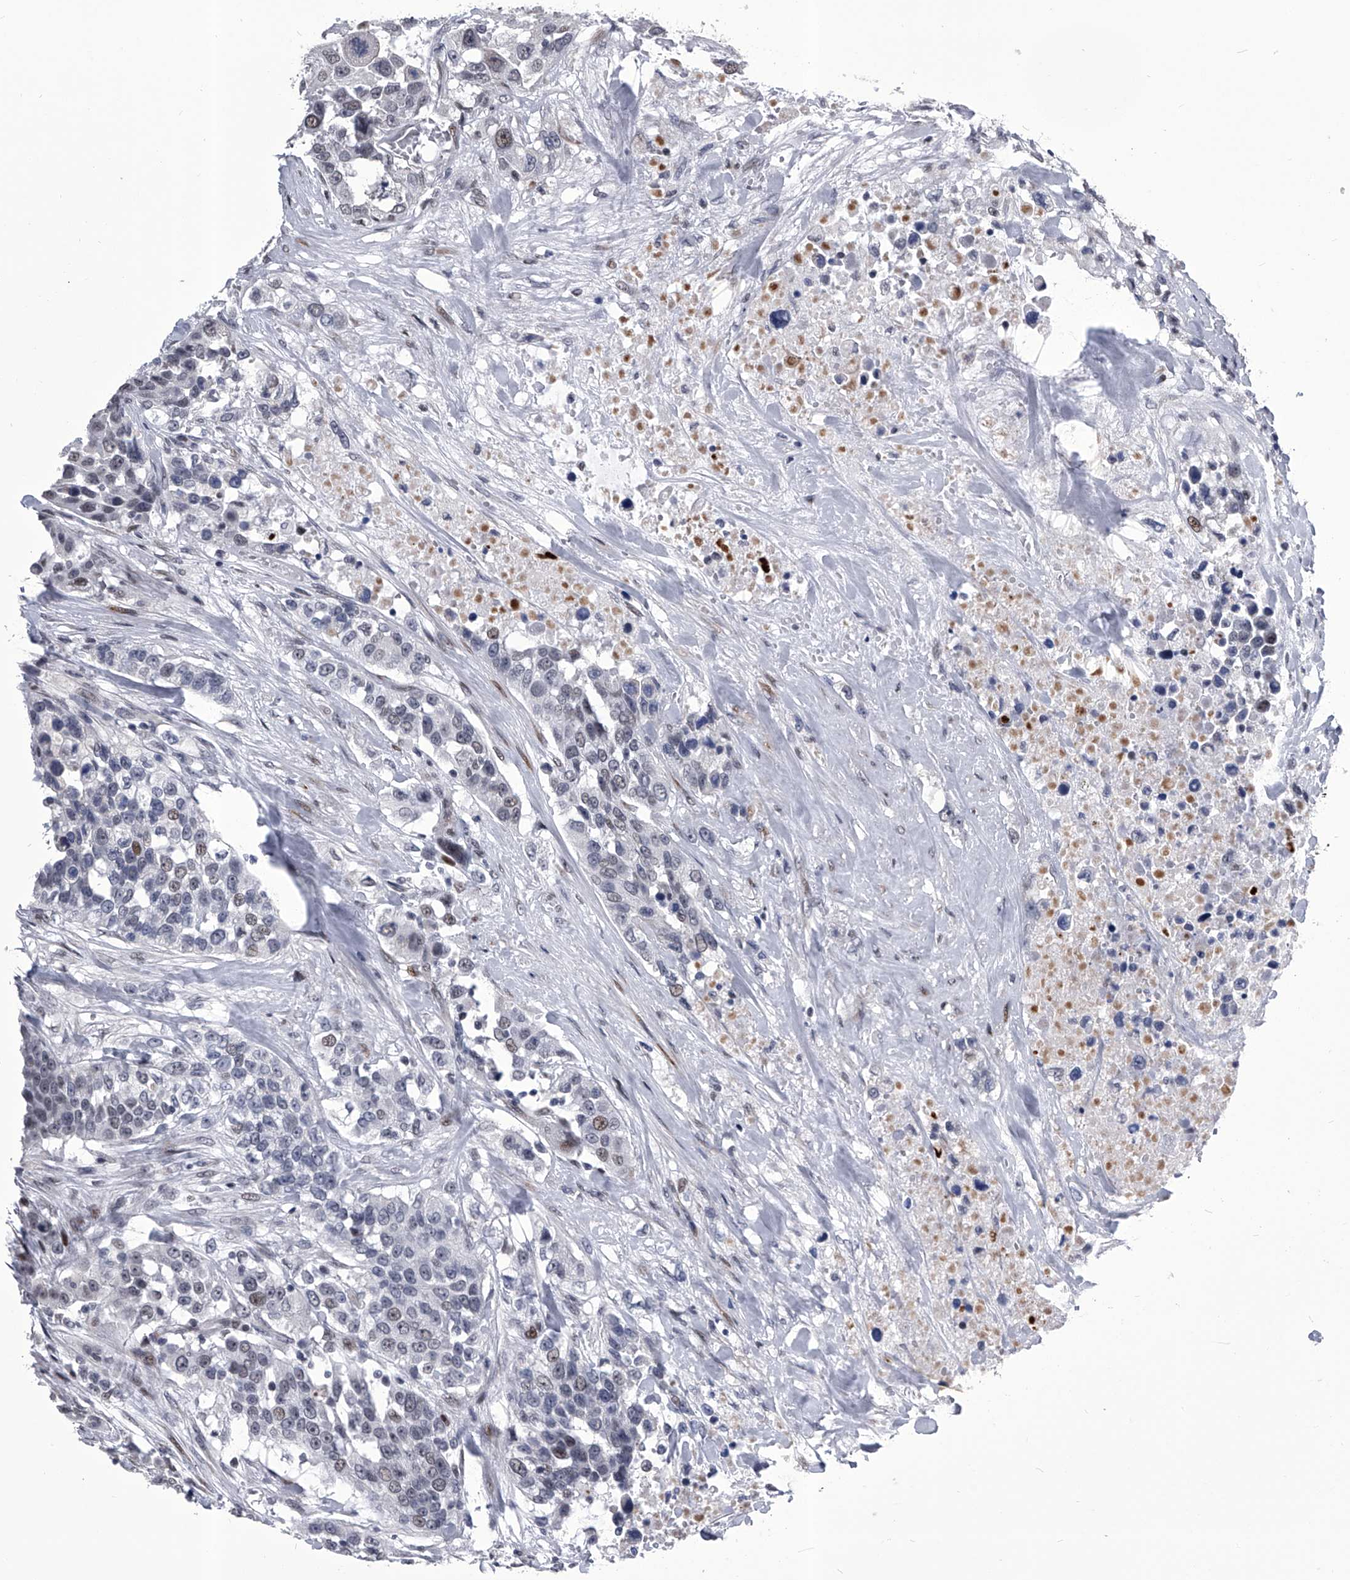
{"staining": {"intensity": "weak", "quantity": "<25%", "location": "nuclear"}, "tissue": "urothelial cancer", "cell_type": "Tumor cells", "image_type": "cancer", "snomed": [{"axis": "morphology", "description": "Urothelial carcinoma, High grade"}, {"axis": "topography", "description": "Urinary bladder"}], "caption": "Immunohistochemistry photomicrograph of human high-grade urothelial carcinoma stained for a protein (brown), which reveals no expression in tumor cells. The staining is performed using DAB brown chromogen with nuclei counter-stained in using hematoxylin.", "gene": "CMTR1", "patient": {"sex": "female", "age": 80}}